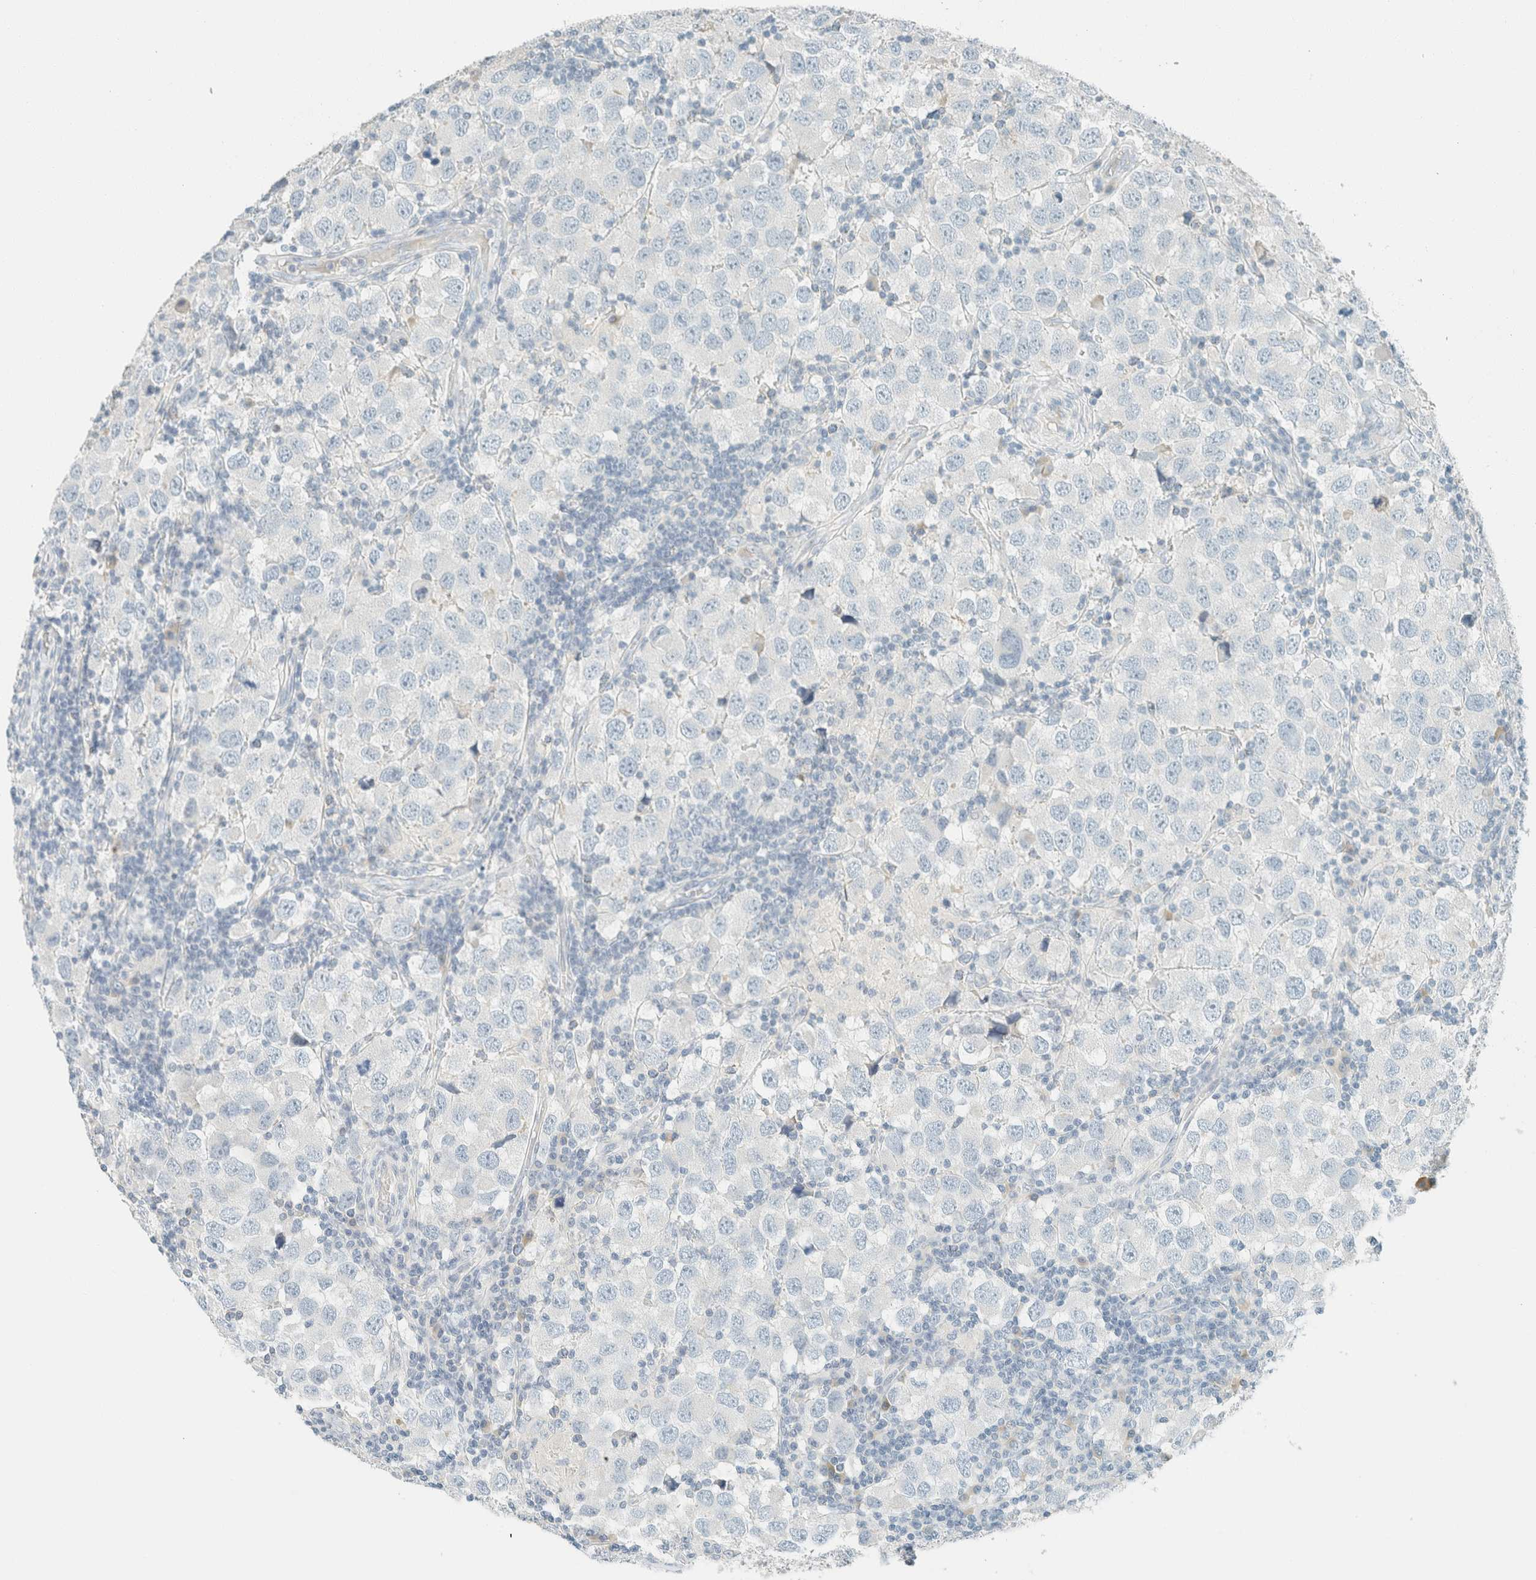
{"staining": {"intensity": "negative", "quantity": "none", "location": "none"}, "tissue": "testis cancer", "cell_type": "Tumor cells", "image_type": "cancer", "snomed": [{"axis": "morphology", "description": "Carcinoma, Embryonal, NOS"}, {"axis": "topography", "description": "Testis"}], "caption": "This is an immunohistochemistry image of testis embryonal carcinoma. There is no staining in tumor cells.", "gene": "GPA33", "patient": {"sex": "male", "age": 21}}